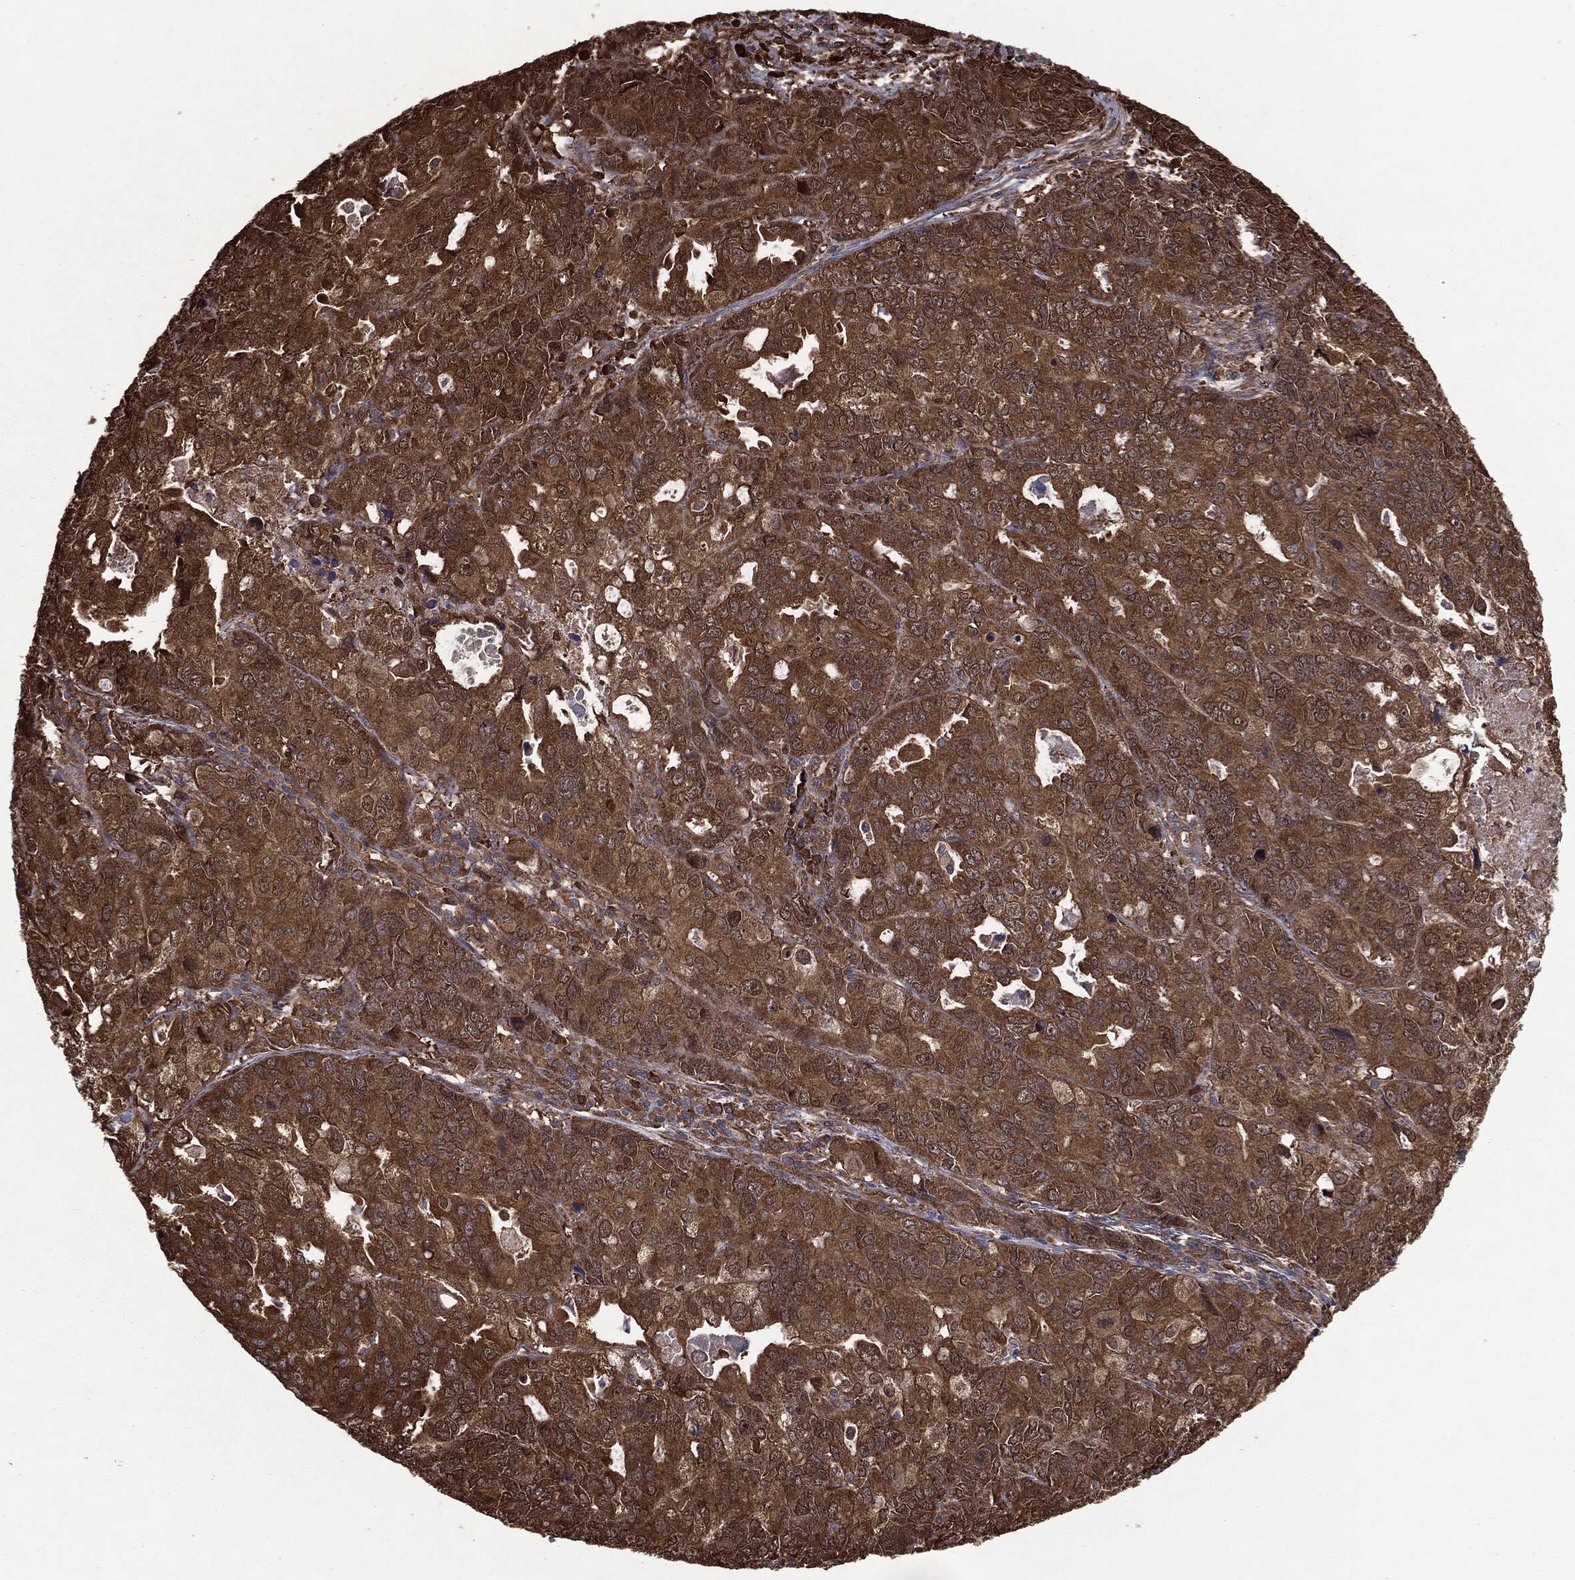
{"staining": {"intensity": "strong", "quantity": ">75%", "location": "cytoplasmic/membranous"}, "tissue": "endometrial cancer", "cell_type": "Tumor cells", "image_type": "cancer", "snomed": [{"axis": "morphology", "description": "Adenocarcinoma, NOS"}, {"axis": "topography", "description": "Uterus"}], "caption": "Tumor cells exhibit strong cytoplasmic/membranous positivity in approximately >75% of cells in endometrial adenocarcinoma. Ihc stains the protein of interest in brown and the nuclei are stained blue.", "gene": "NME1", "patient": {"sex": "female", "age": 79}}